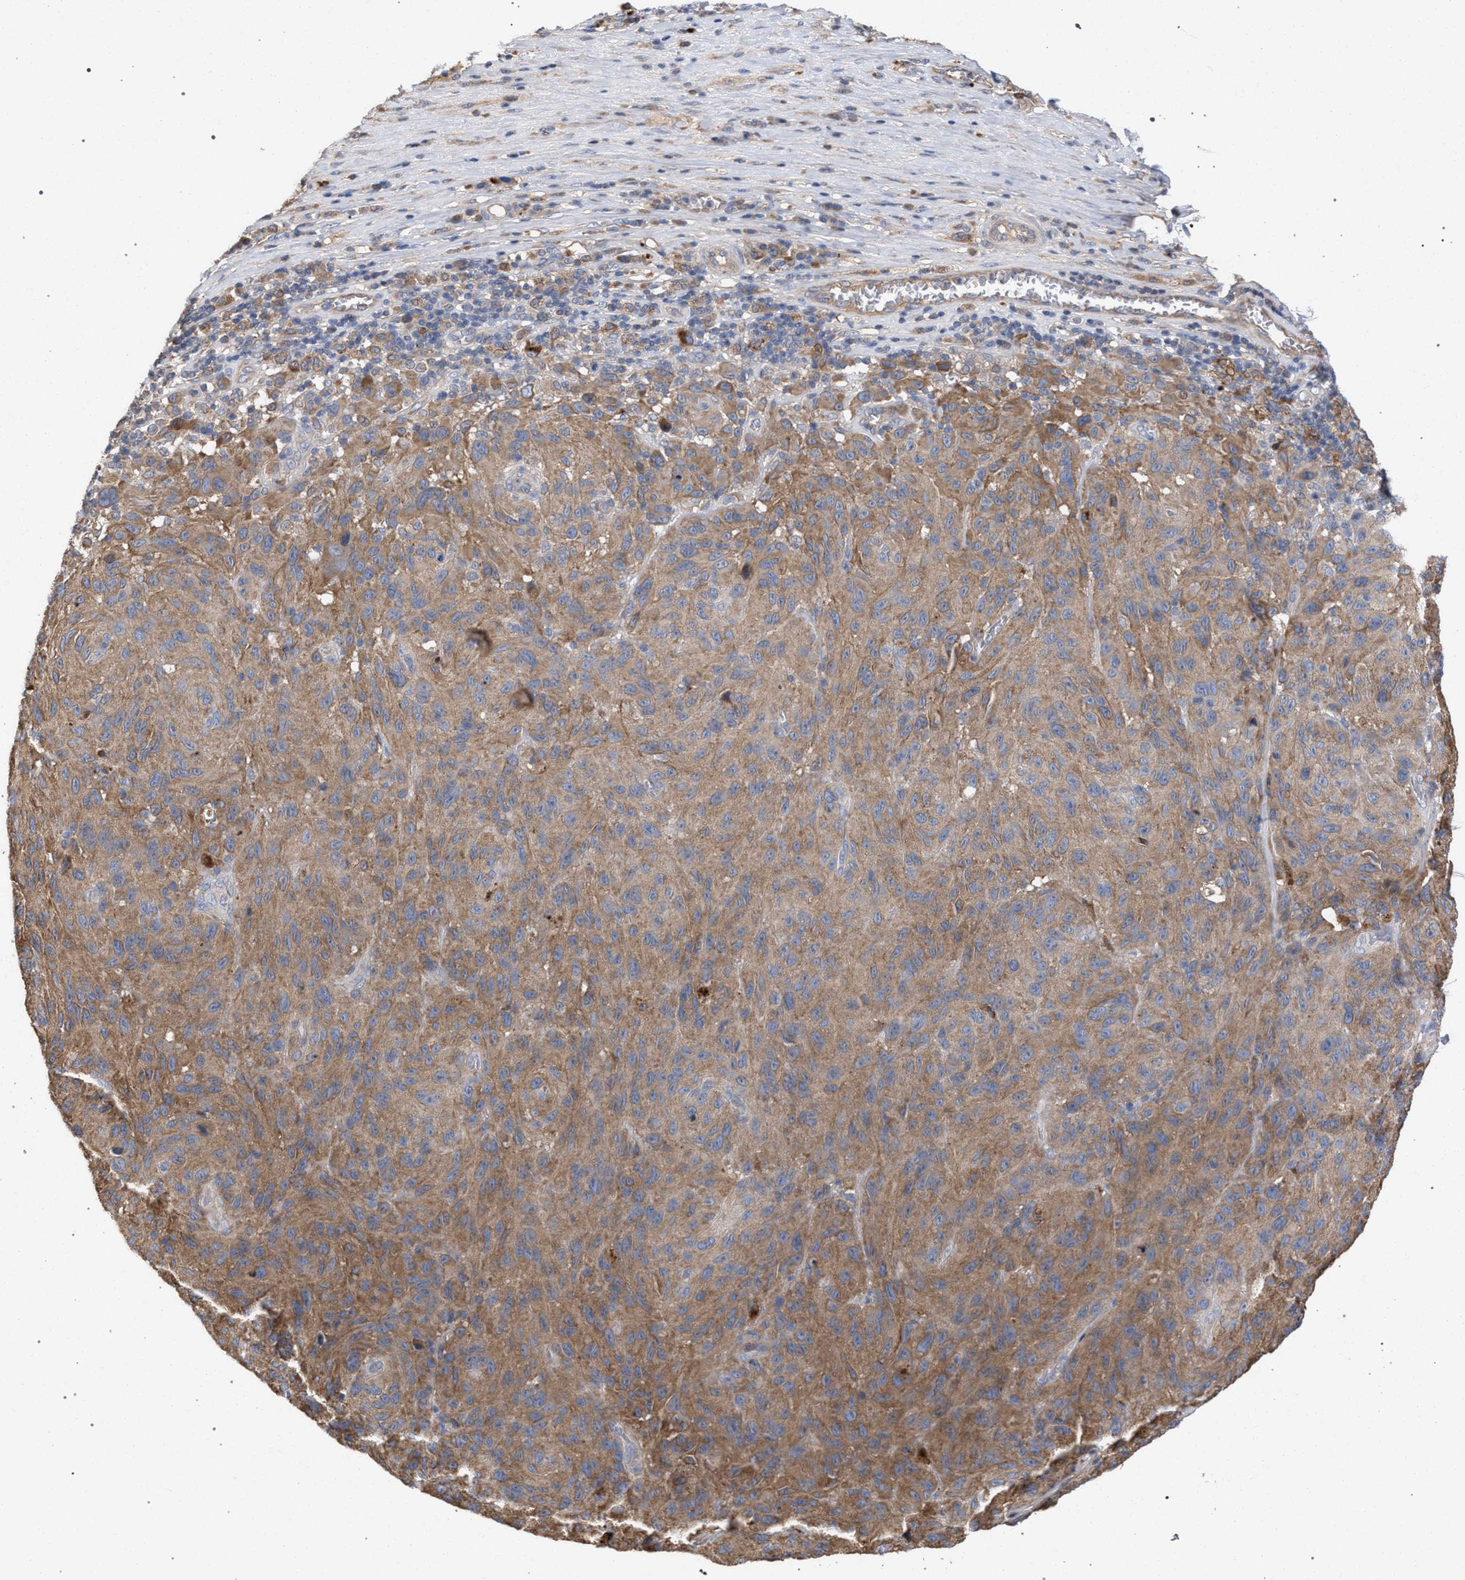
{"staining": {"intensity": "moderate", "quantity": ">75%", "location": "cytoplasmic/membranous"}, "tissue": "melanoma", "cell_type": "Tumor cells", "image_type": "cancer", "snomed": [{"axis": "morphology", "description": "Malignant melanoma, NOS"}, {"axis": "topography", "description": "Skin"}], "caption": "This histopathology image shows IHC staining of human malignant melanoma, with medium moderate cytoplasmic/membranous positivity in approximately >75% of tumor cells.", "gene": "BCL2L12", "patient": {"sex": "male", "age": 66}}